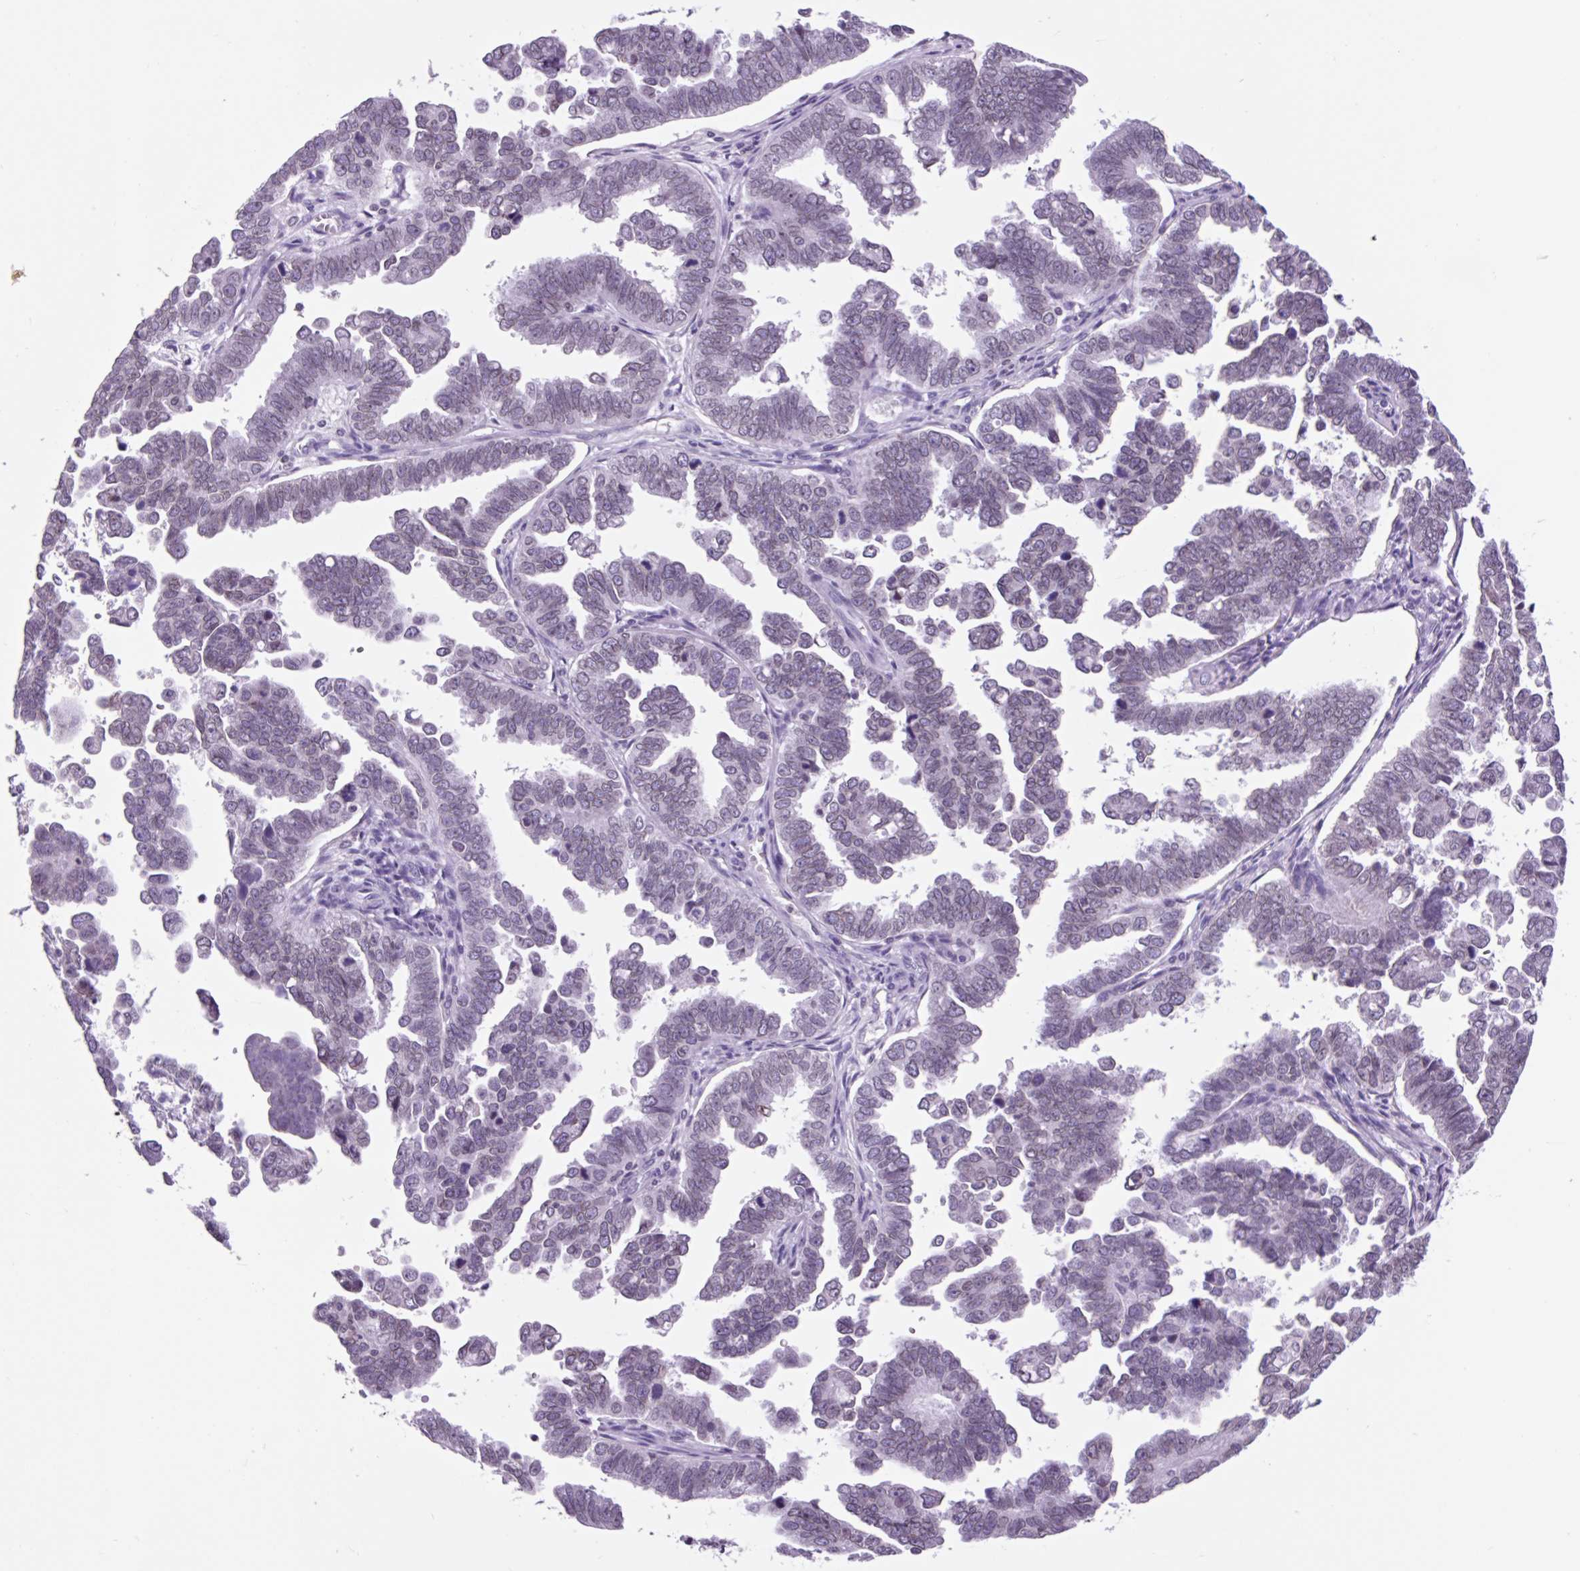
{"staining": {"intensity": "negative", "quantity": "none", "location": "none"}, "tissue": "endometrial cancer", "cell_type": "Tumor cells", "image_type": "cancer", "snomed": [{"axis": "morphology", "description": "Adenocarcinoma, NOS"}, {"axis": "topography", "description": "Endometrium"}], "caption": "The histopathology image displays no staining of tumor cells in endometrial adenocarcinoma.", "gene": "VPREB1", "patient": {"sex": "female", "age": 75}}